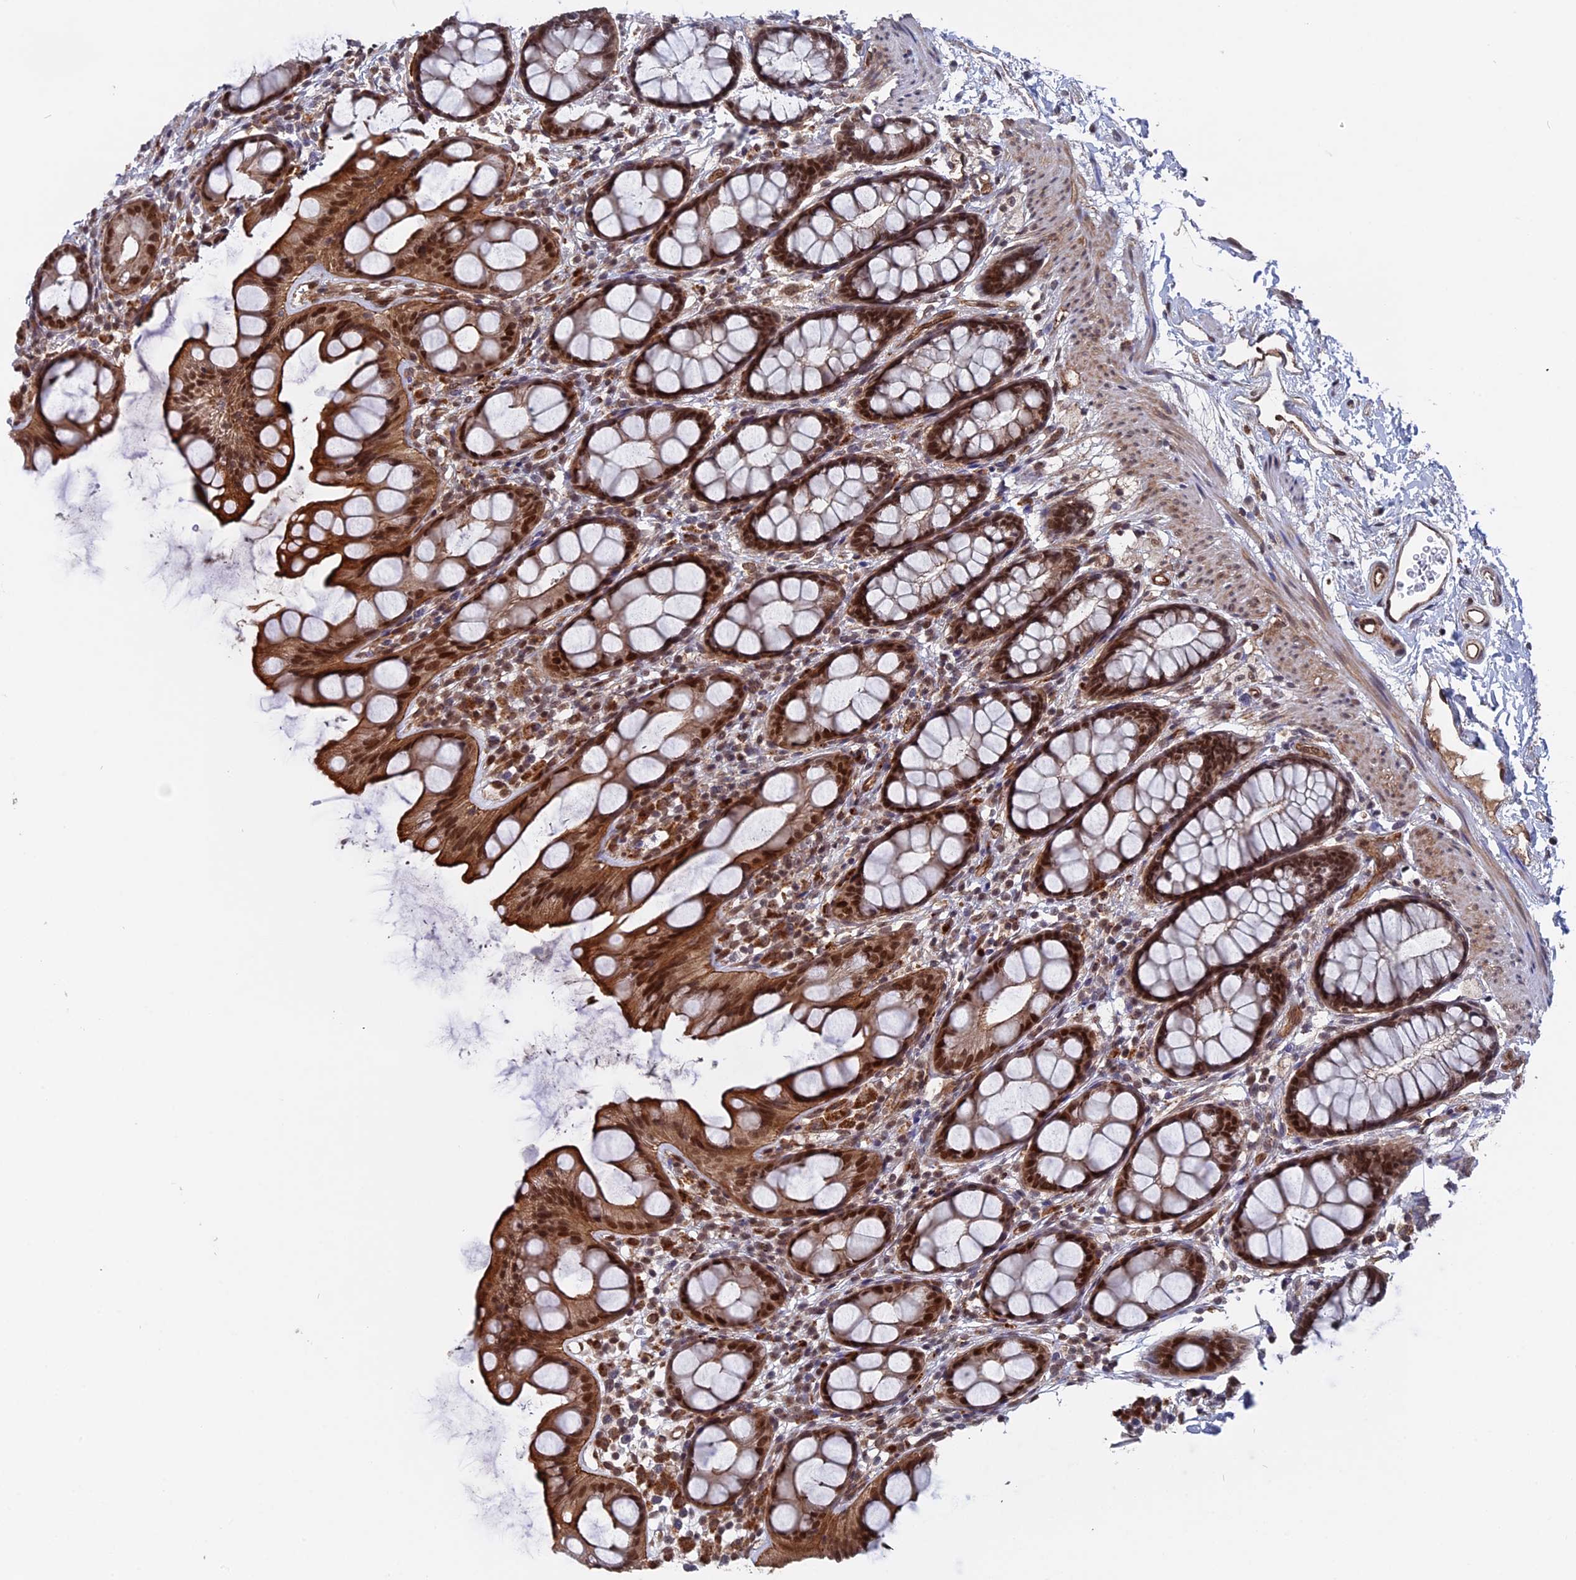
{"staining": {"intensity": "strong", "quantity": ">75%", "location": "cytoplasmic/membranous,nuclear"}, "tissue": "rectum", "cell_type": "Glandular cells", "image_type": "normal", "snomed": [{"axis": "morphology", "description": "Normal tissue, NOS"}, {"axis": "topography", "description": "Rectum"}], "caption": "IHC (DAB) staining of unremarkable human rectum exhibits strong cytoplasmic/membranous,nuclear protein staining in about >75% of glandular cells.", "gene": "NOSIP", "patient": {"sex": "female", "age": 65}}